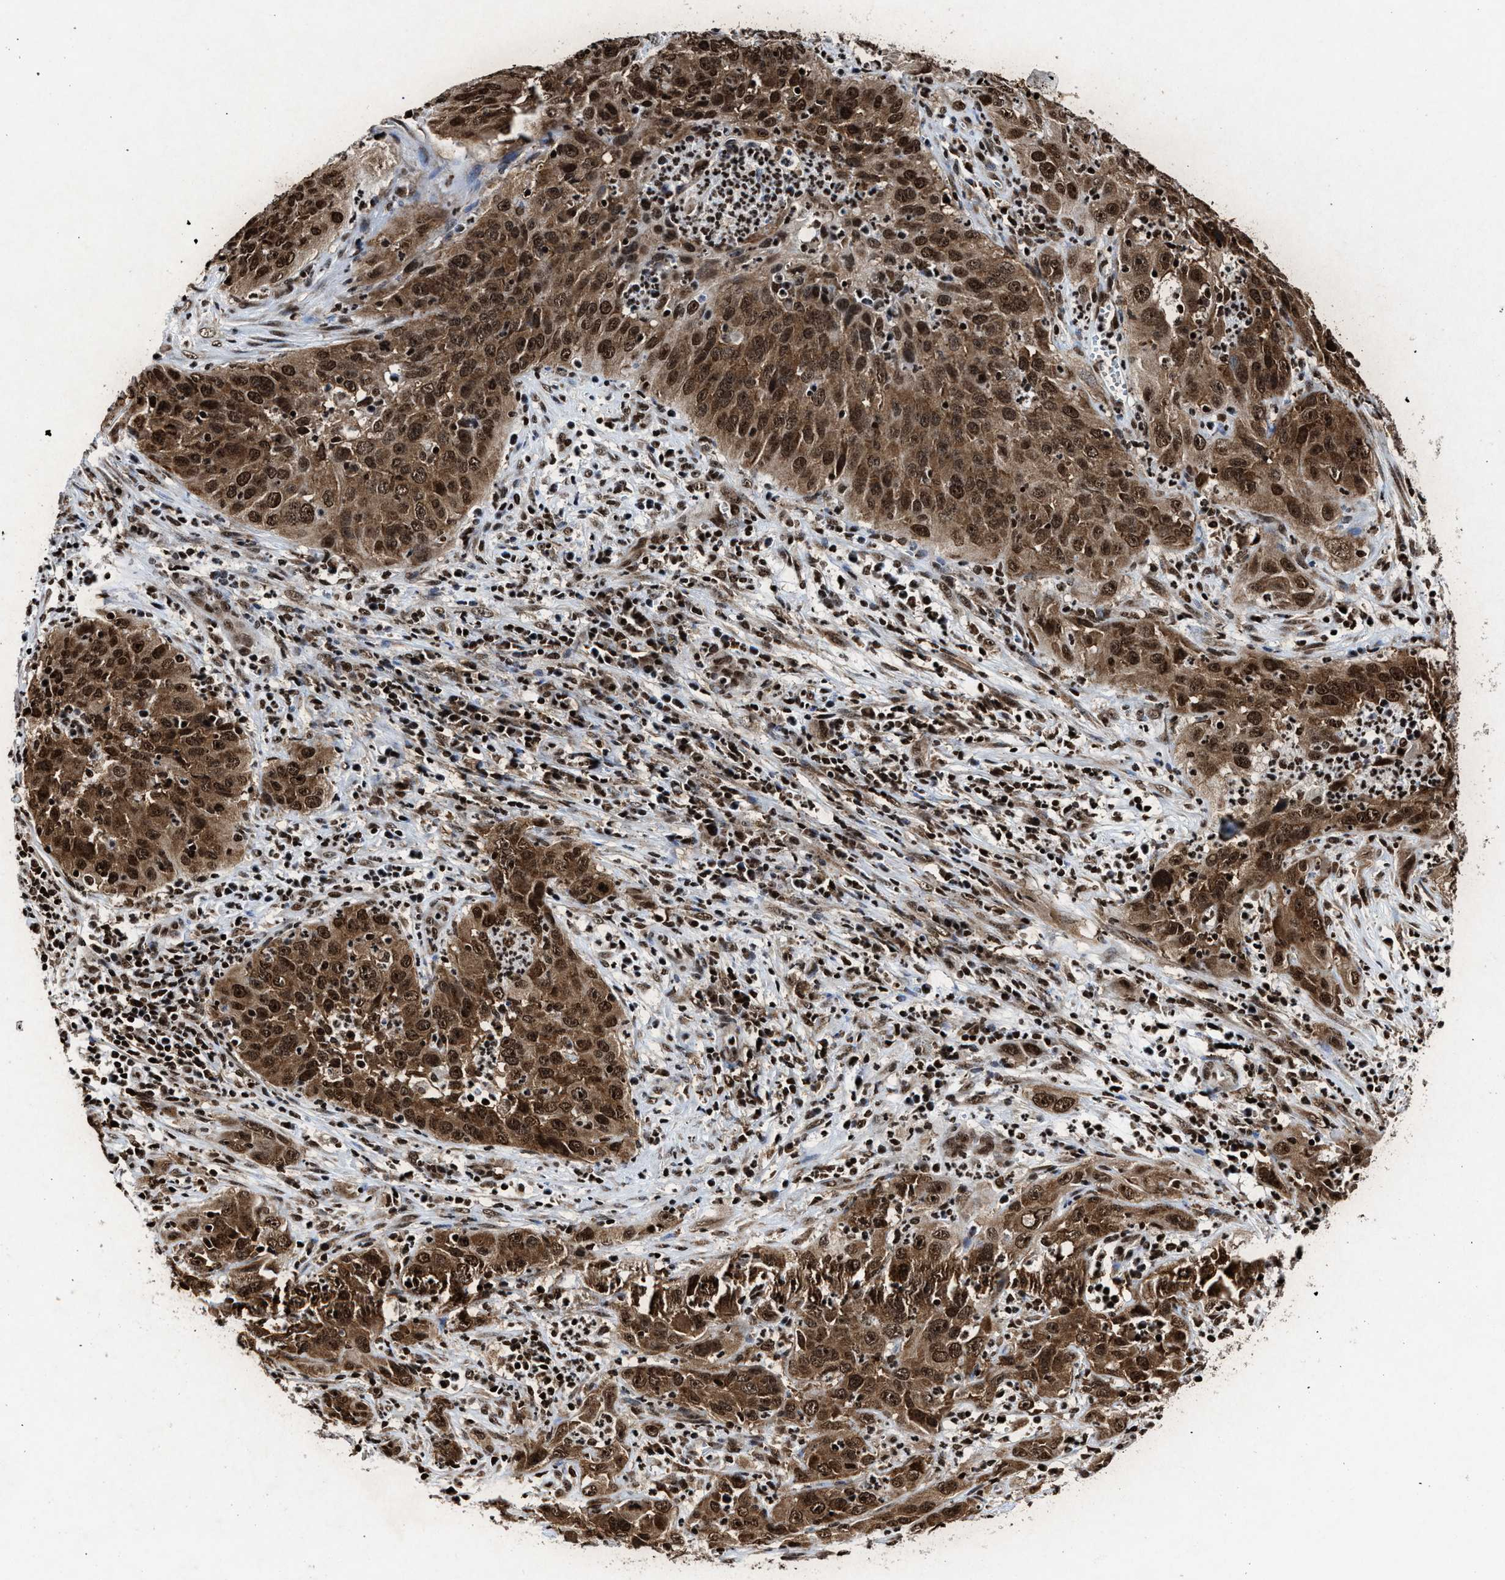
{"staining": {"intensity": "strong", "quantity": ">75%", "location": "cytoplasmic/membranous,nuclear"}, "tissue": "cervical cancer", "cell_type": "Tumor cells", "image_type": "cancer", "snomed": [{"axis": "morphology", "description": "Squamous cell carcinoma, NOS"}, {"axis": "topography", "description": "Cervix"}], "caption": "DAB (3,3'-diaminobenzidine) immunohistochemical staining of human cervical cancer (squamous cell carcinoma) demonstrates strong cytoplasmic/membranous and nuclear protein positivity in approximately >75% of tumor cells. Using DAB (3,3'-diaminobenzidine) (brown) and hematoxylin (blue) stains, captured at high magnification using brightfield microscopy.", "gene": "ALYREF", "patient": {"sex": "female", "age": 32}}